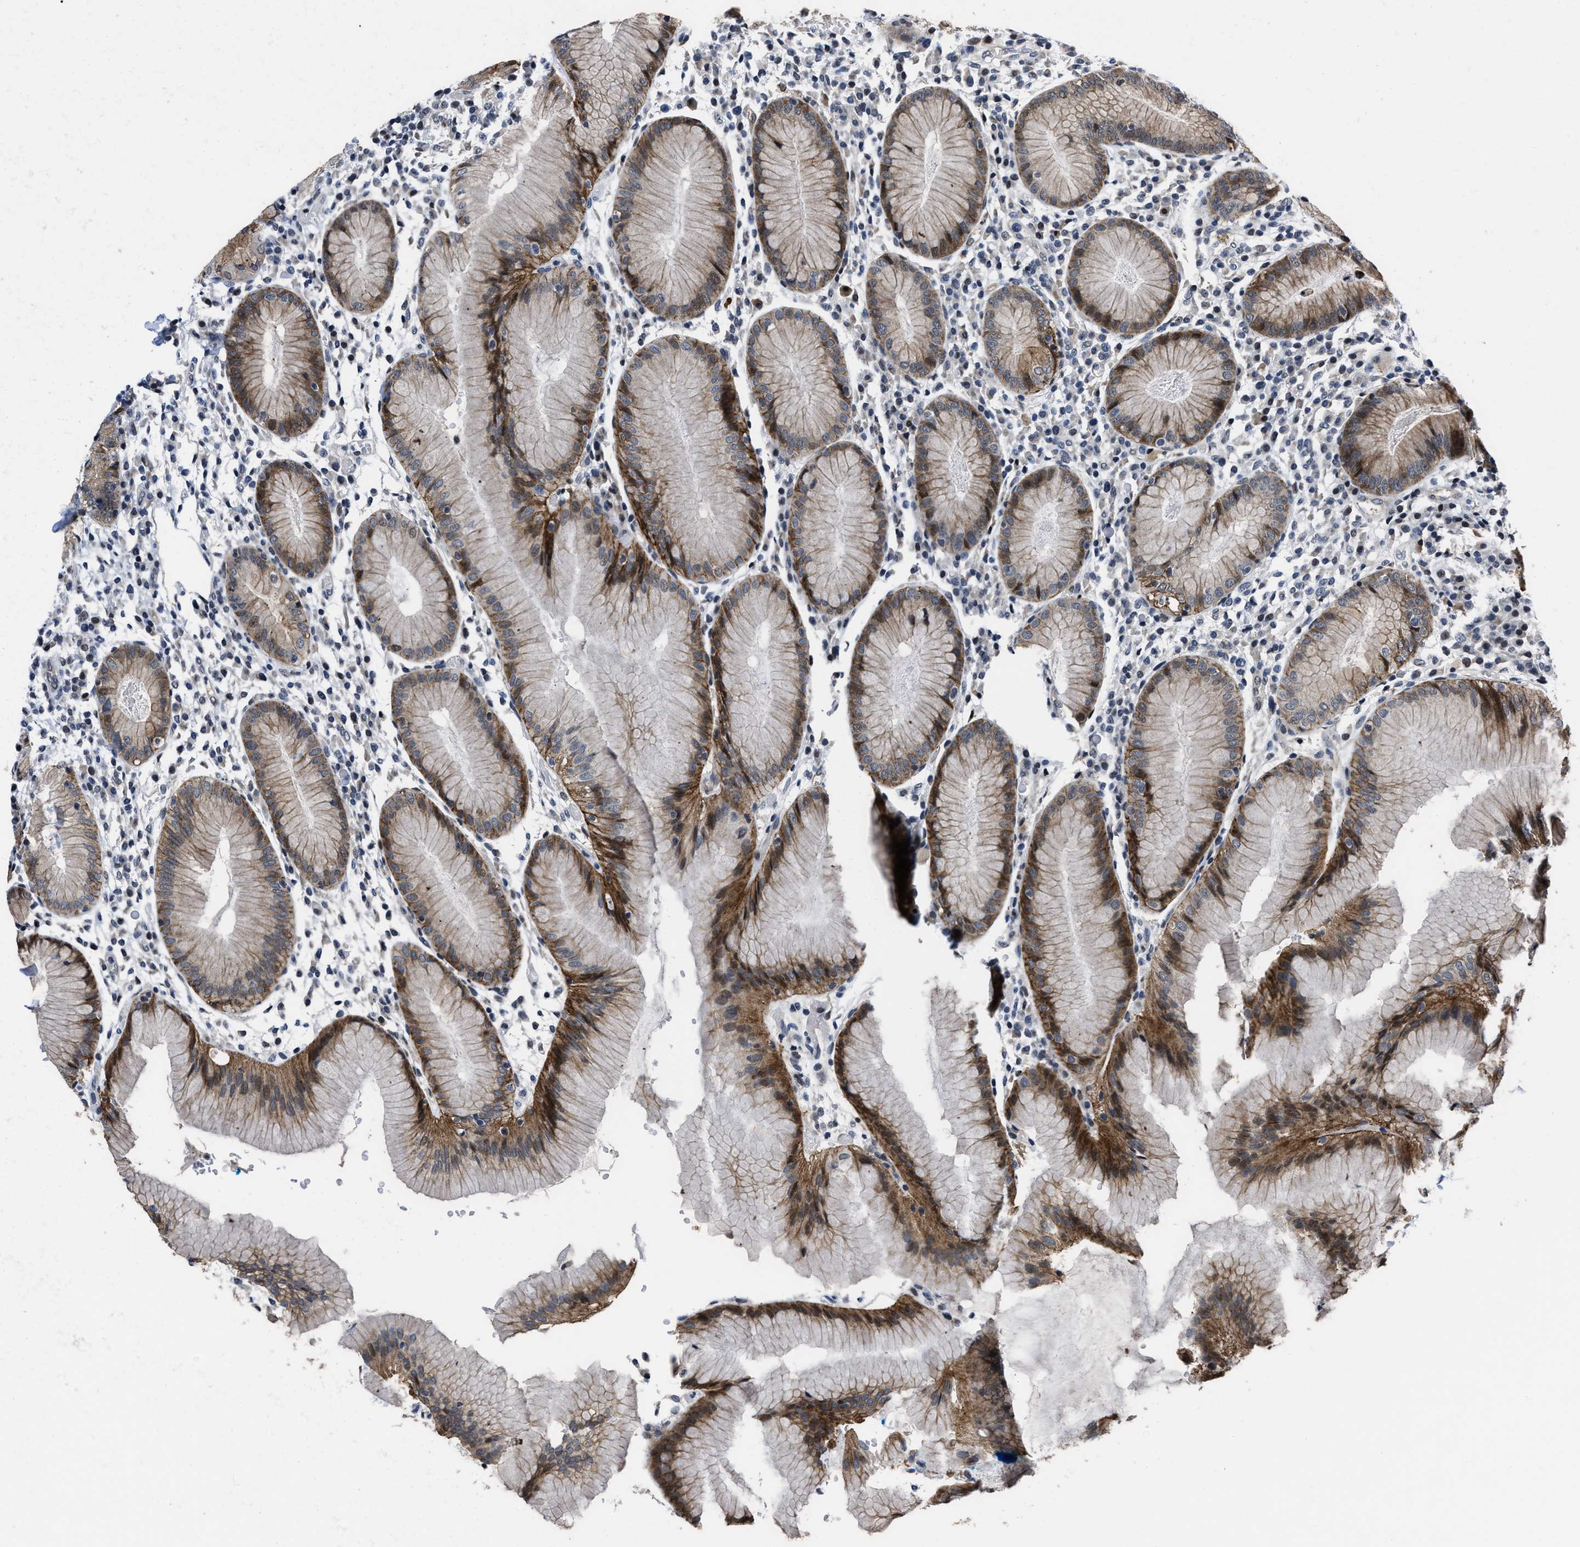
{"staining": {"intensity": "moderate", "quantity": "25%-75%", "location": "cytoplasmic/membranous"}, "tissue": "stomach", "cell_type": "Glandular cells", "image_type": "normal", "snomed": [{"axis": "morphology", "description": "Normal tissue, NOS"}, {"axis": "topography", "description": "Stomach"}, {"axis": "topography", "description": "Stomach, lower"}], "caption": "High-power microscopy captured an immunohistochemistry (IHC) micrograph of unremarkable stomach, revealing moderate cytoplasmic/membranous expression in about 25%-75% of glandular cells. (Brightfield microscopy of DAB IHC at high magnification).", "gene": "MARCKSL1", "patient": {"sex": "female", "age": 75}}